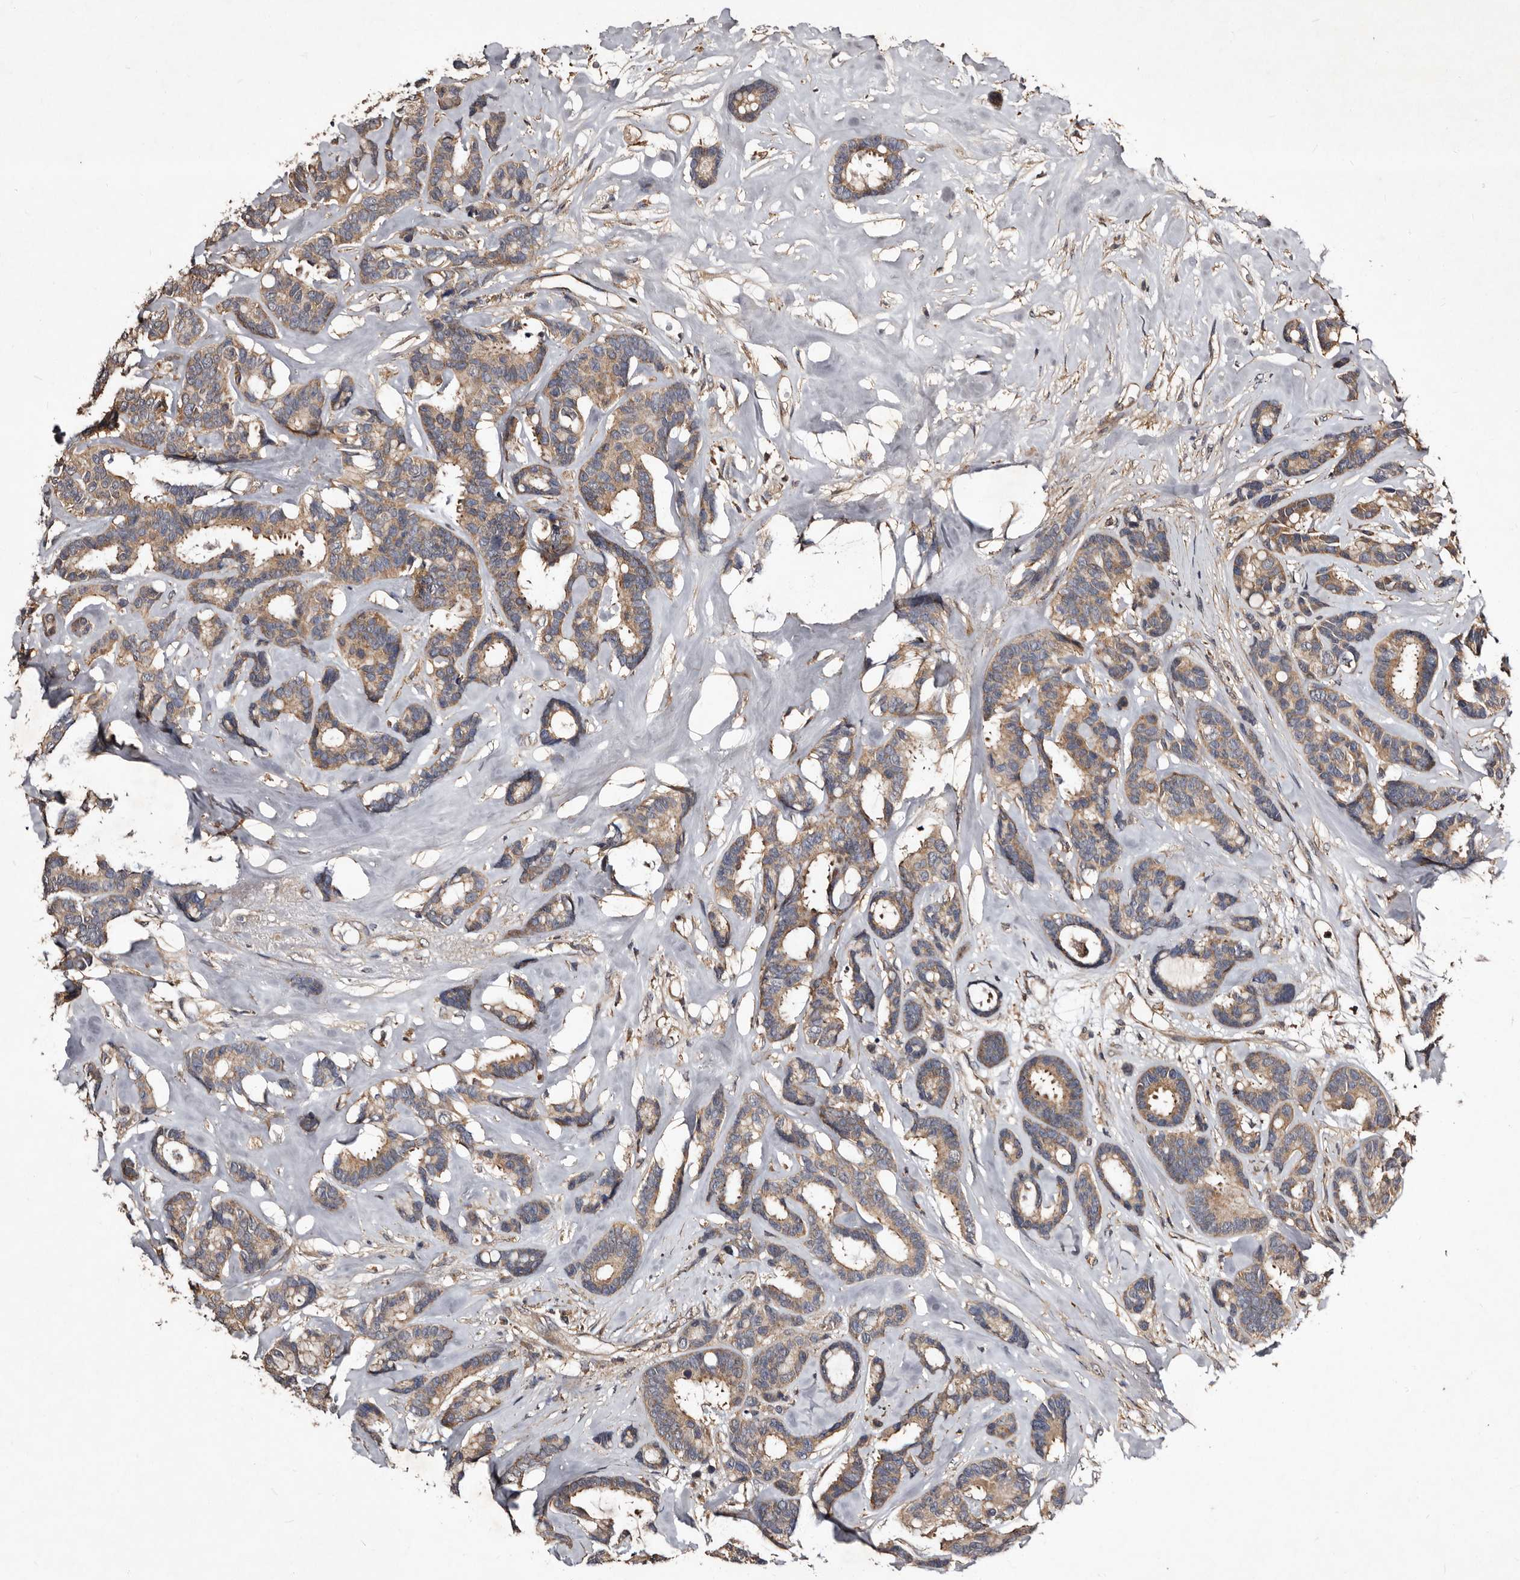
{"staining": {"intensity": "moderate", "quantity": "25%-75%", "location": "cytoplasmic/membranous"}, "tissue": "breast cancer", "cell_type": "Tumor cells", "image_type": "cancer", "snomed": [{"axis": "morphology", "description": "Duct carcinoma"}, {"axis": "topography", "description": "Breast"}], "caption": "About 25%-75% of tumor cells in breast infiltrating ductal carcinoma show moderate cytoplasmic/membranous protein staining as visualized by brown immunohistochemical staining.", "gene": "MKRN3", "patient": {"sex": "female", "age": 87}}